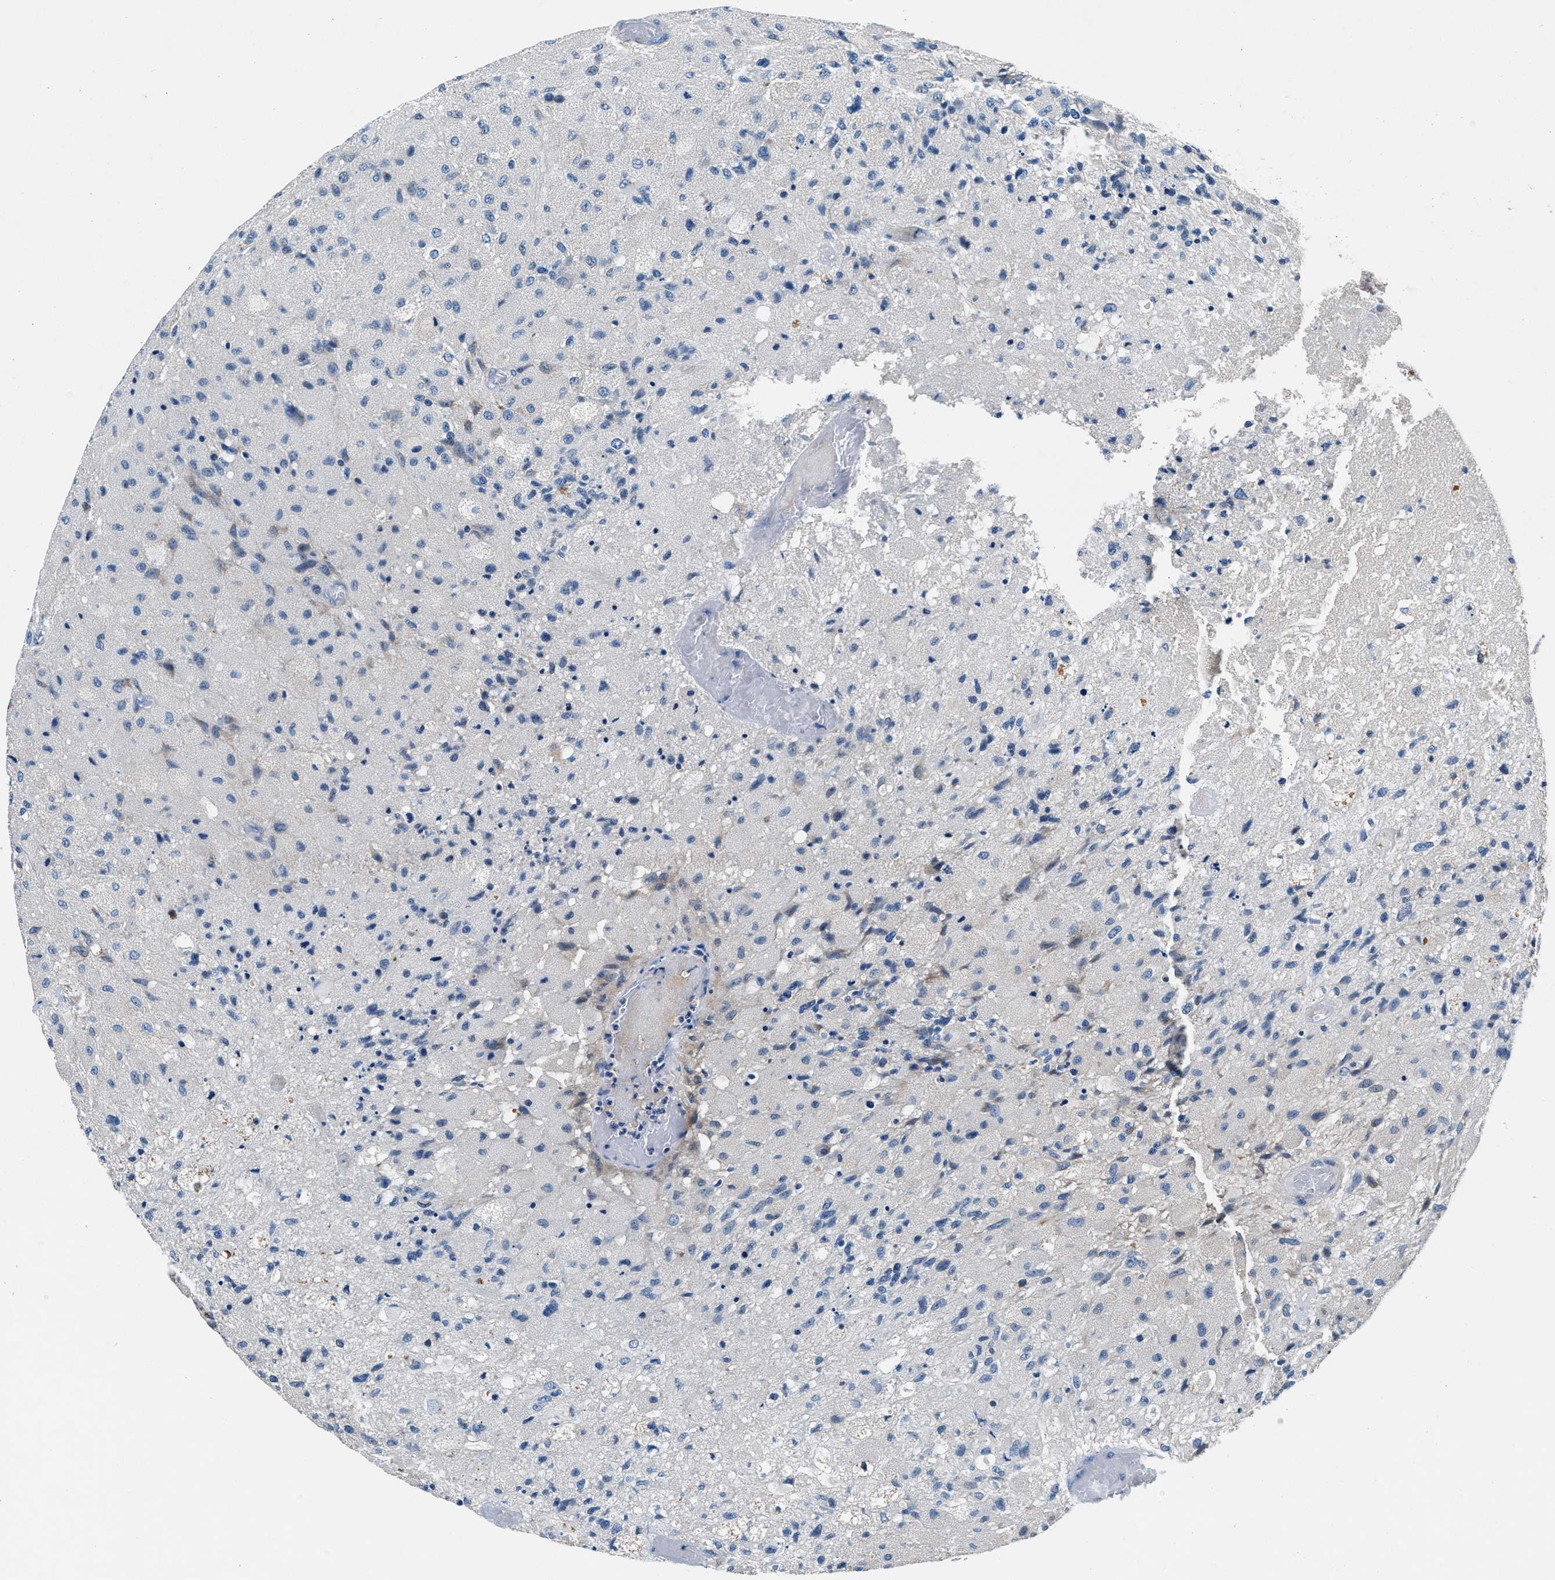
{"staining": {"intensity": "negative", "quantity": "none", "location": "none"}, "tissue": "glioma", "cell_type": "Tumor cells", "image_type": "cancer", "snomed": [{"axis": "morphology", "description": "Normal tissue, NOS"}, {"axis": "morphology", "description": "Glioma, malignant, High grade"}, {"axis": "topography", "description": "Cerebral cortex"}], "caption": "Glioma was stained to show a protein in brown. There is no significant expression in tumor cells. (IHC, brightfield microscopy, high magnification).", "gene": "DENND6B", "patient": {"sex": "male", "age": 77}}